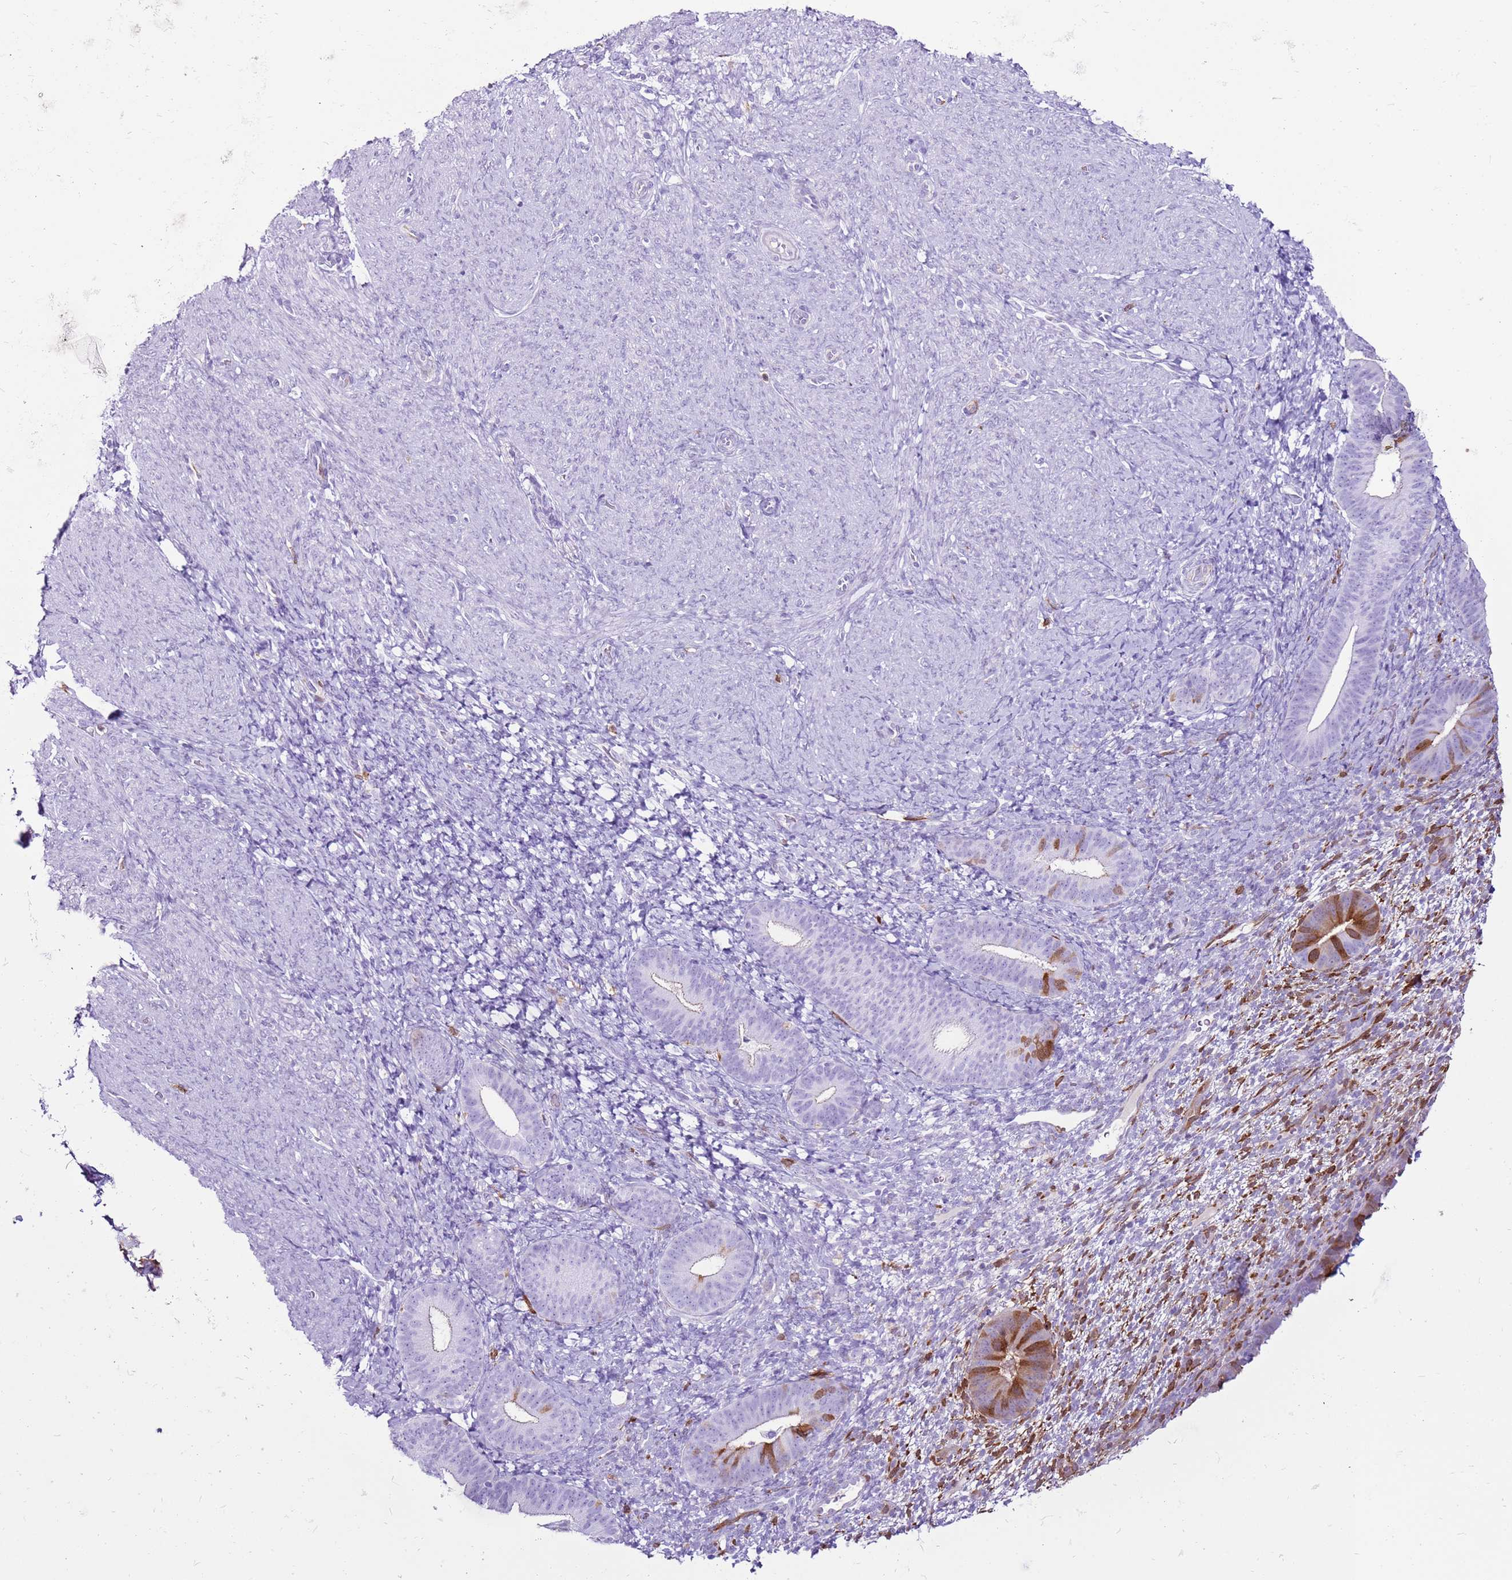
{"staining": {"intensity": "negative", "quantity": "none", "location": "none"}, "tissue": "endometrium", "cell_type": "Cells in endometrial stroma", "image_type": "normal", "snomed": [{"axis": "morphology", "description": "Normal tissue, NOS"}, {"axis": "topography", "description": "Endometrium"}], "caption": "Human endometrium stained for a protein using immunohistochemistry reveals no staining in cells in endometrial stroma.", "gene": "SPC25", "patient": {"sex": "female", "age": 65}}